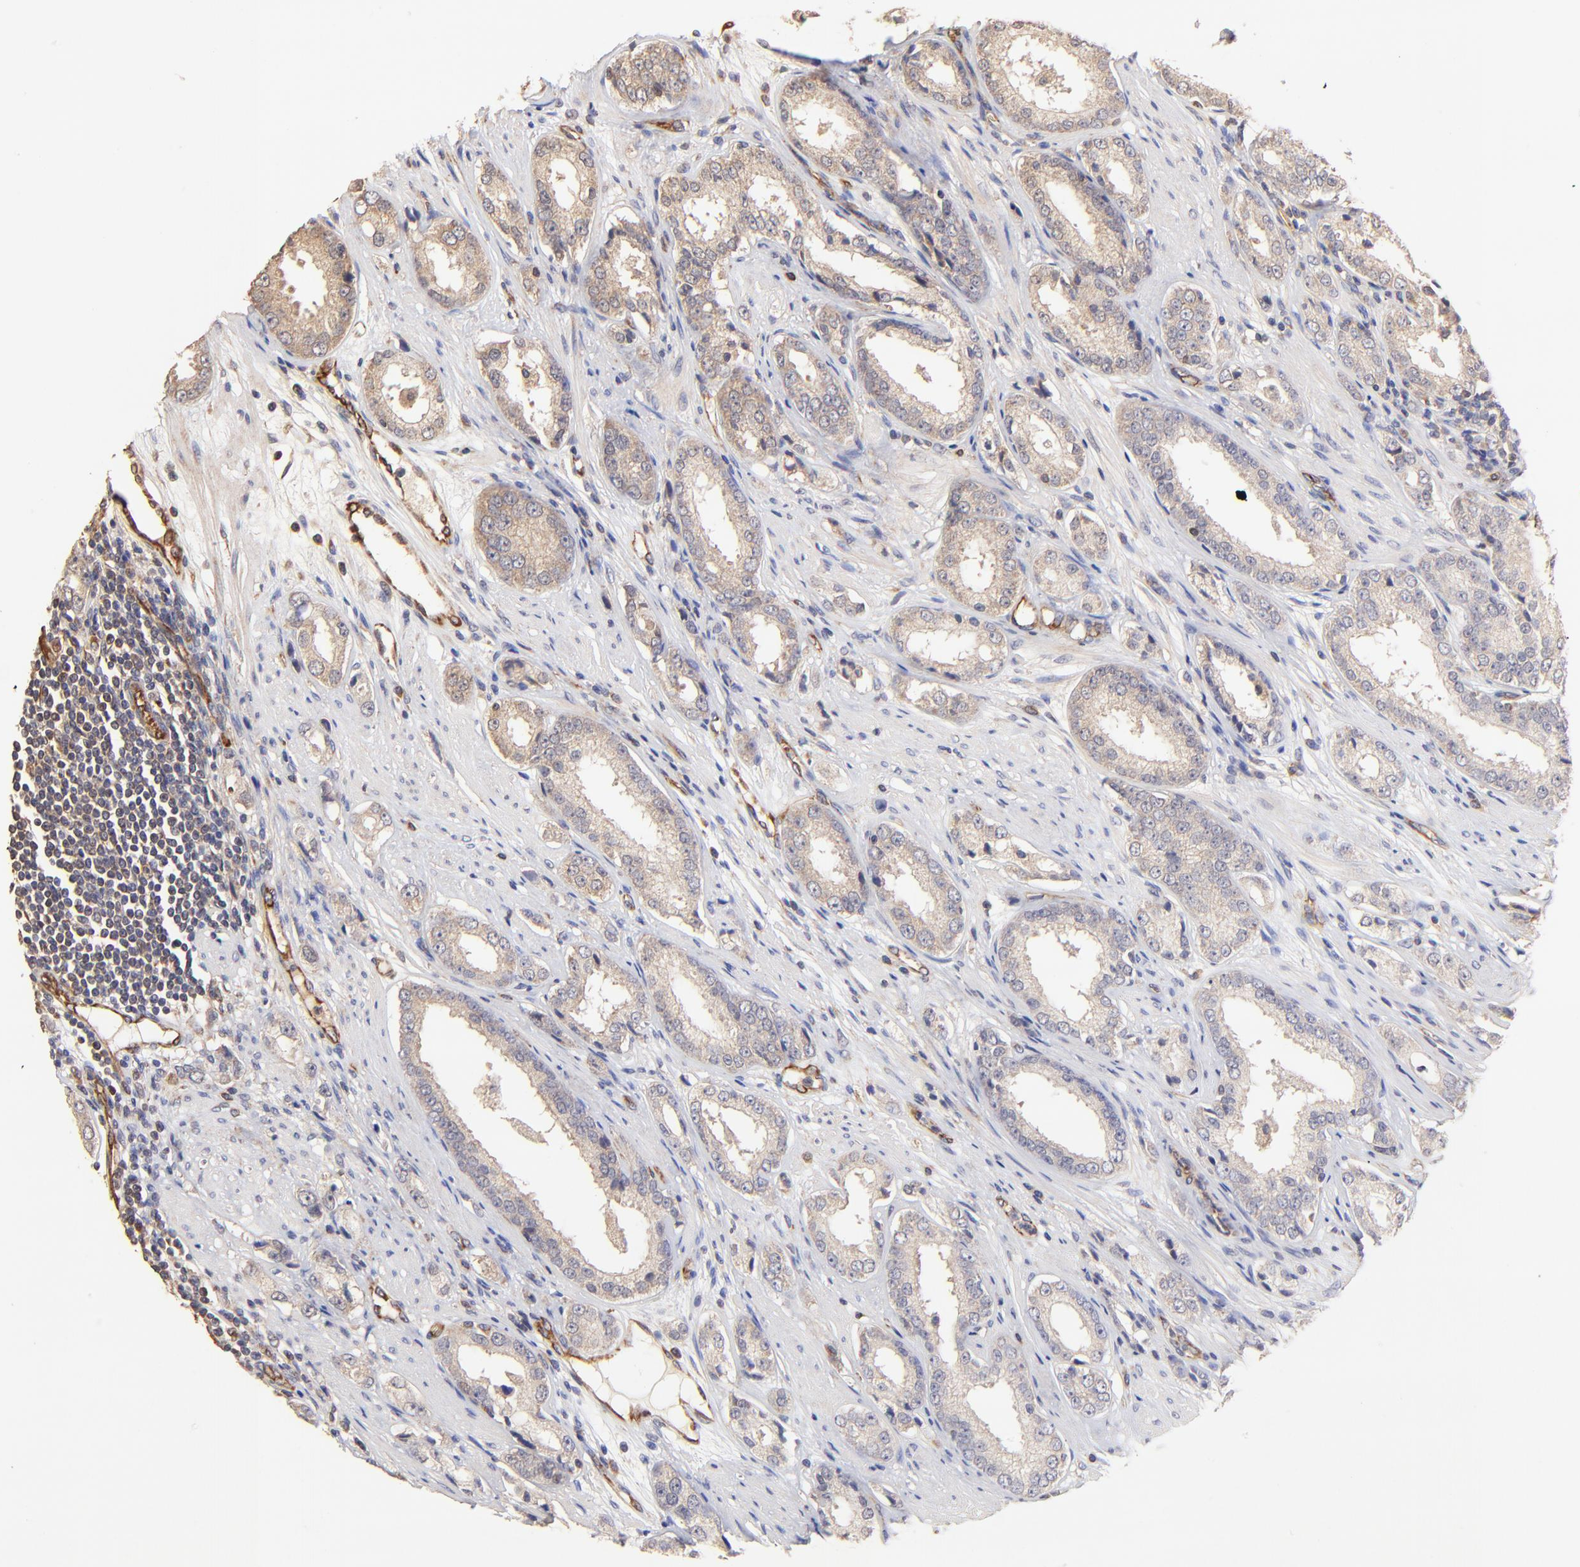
{"staining": {"intensity": "weak", "quantity": ">75%", "location": "cytoplasmic/membranous"}, "tissue": "prostate cancer", "cell_type": "Tumor cells", "image_type": "cancer", "snomed": [{"axis": "morphology", "description": "Adenocarcinoma, Medium grade"}, {"axis": "topography", "description": "Prostate"}], "caption": "High-magnification brightfield microscopy of prostate cancer (adenocarcinoma (medium-grade)) stained with DAB (3,3'-diaminobenzidine) (brown) and counterstained with hematoxylin (blue). tumor cells exhibit weak cytoplasmic/membranous expression is seen in about>75% of cells.", "gene": "TNFAIP3", "patient": {"sex": "male", "age": 53}}